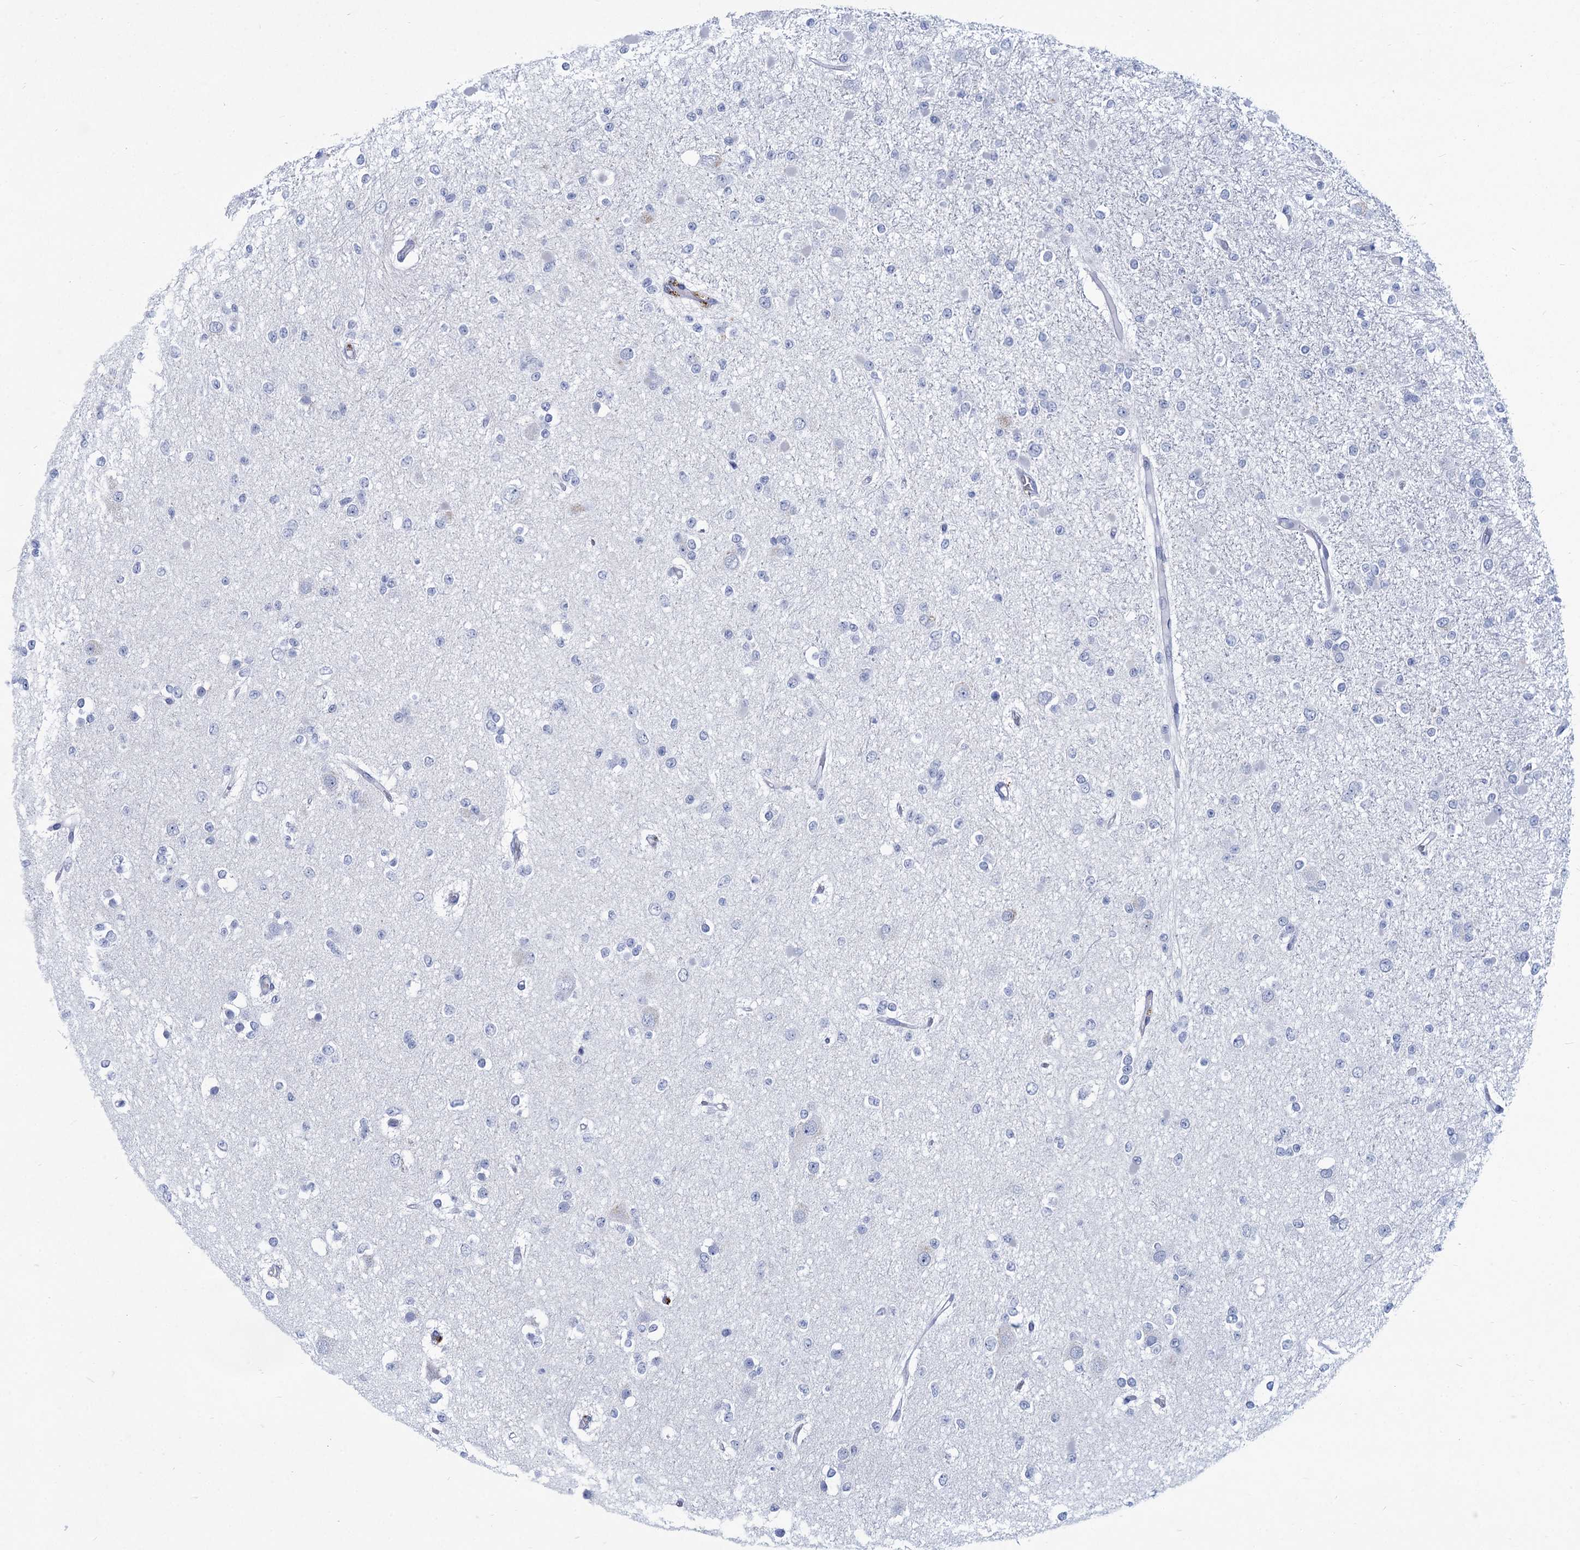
{"staining": {"intensity": "negative", "quantity": "none", "location": "none"}, "tissue": "glioma", "cell_type": "Tumor cells", "image_type": "cancer", "snomed": [{"axis": "morphology", "description": "Glioma, malignant, Low grade"}, {"axis": "topography", "description": "Brain"}], "caption": "DAB (3,3'-diaminobenzidine) immunohistochemical staining of glioma demonstrates no significant staining in tumor cells.", "gene": "HES2", "patient": {"sex": "female", "age": 22}}